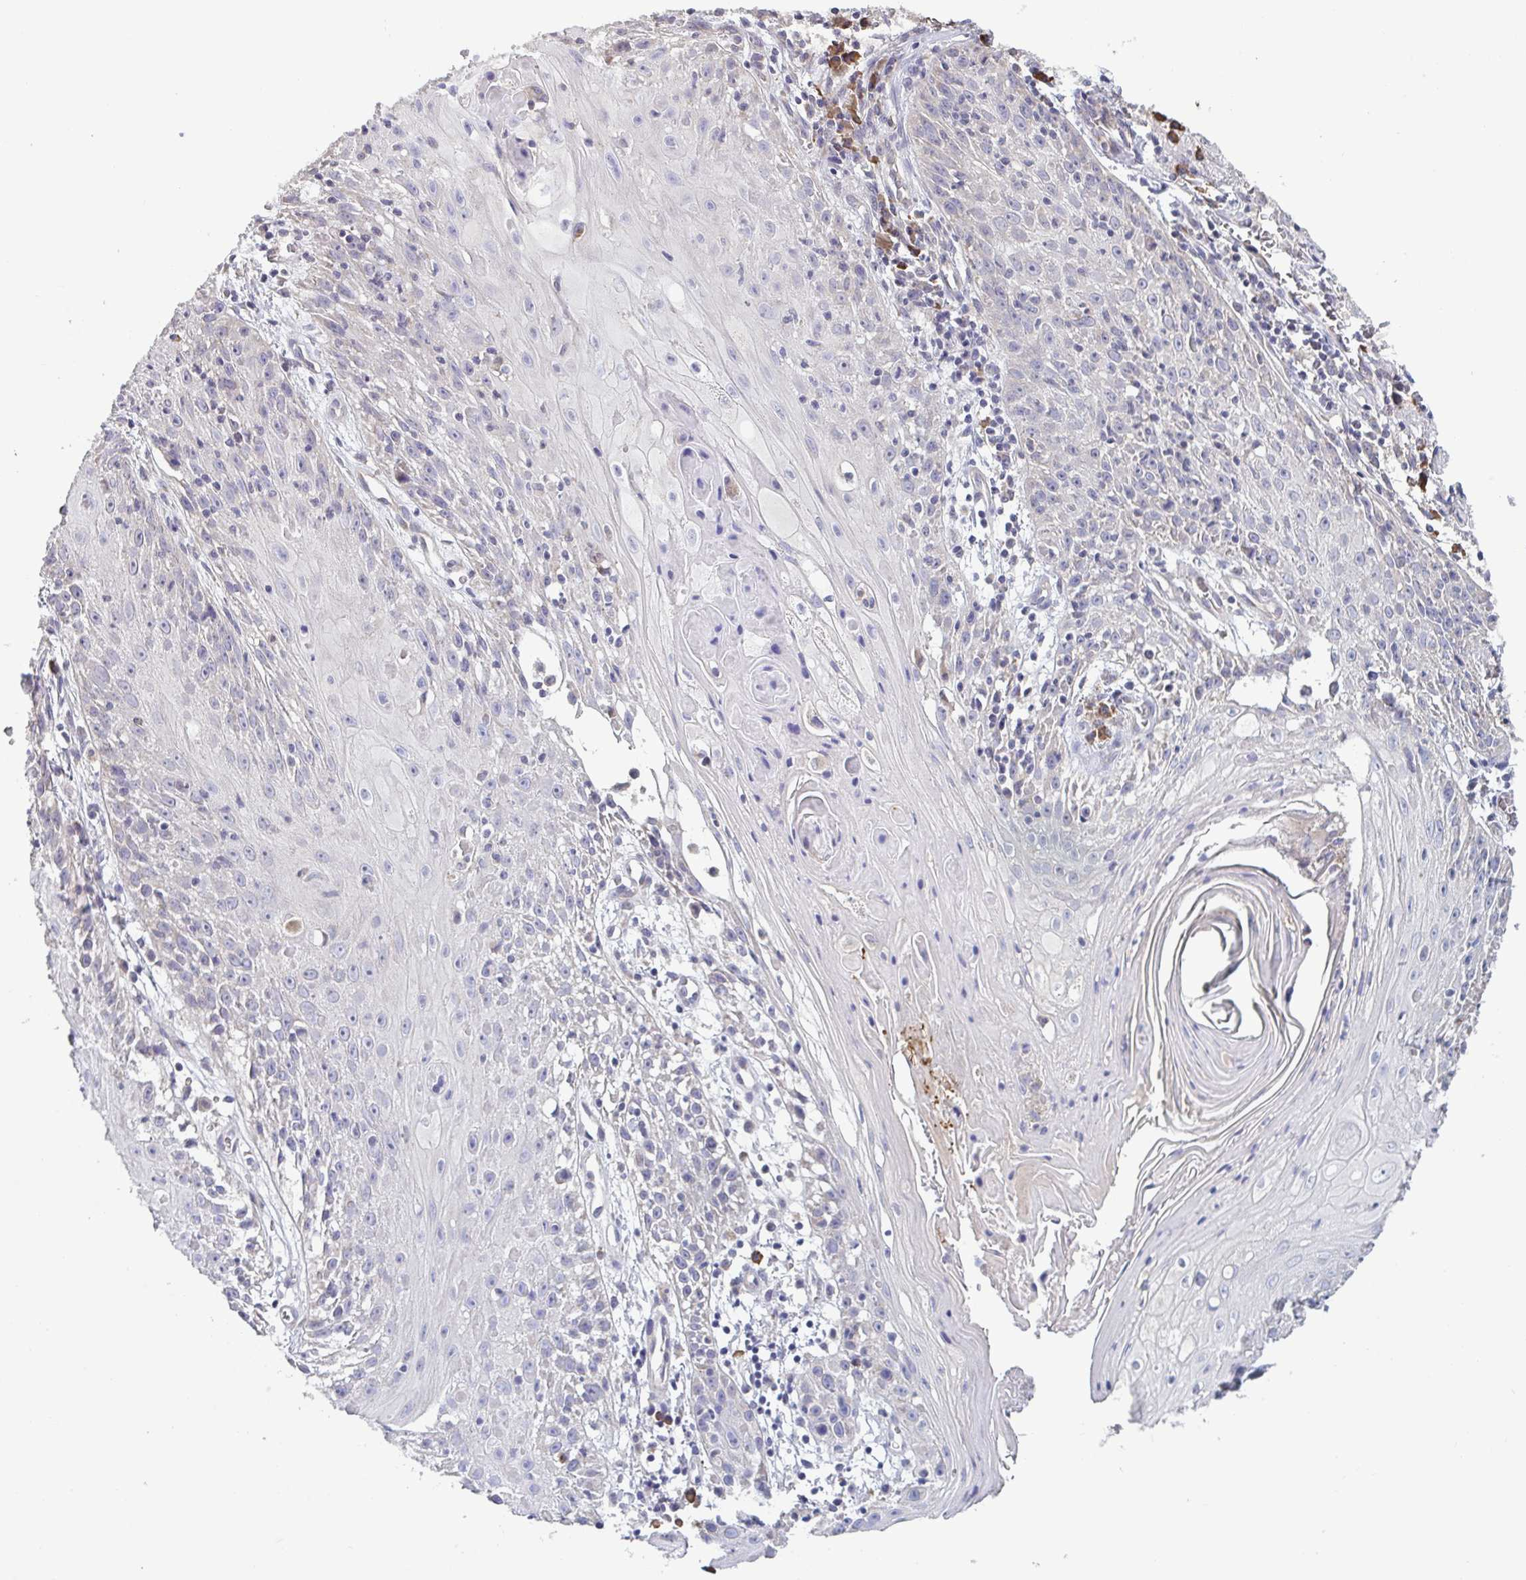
{"staining": {"intensity": "negative", "quantity": "none", "location": "none"}, "tissue": "skin cancer", "cell_type": "Tumor cells", "image_type": "cancer", "snomed": [{"axis": "morphology", "description": "Squamous cell carcinoma, NOS"}, {"axis": "topography", "description": "Skin"}, {"axis": "topography", "description": "Vulva"}], "caption": "IHC photomicrograph of neoplastic tissue: squamous cell carcinoma (skin) stained with DAB (3,3'-diaminobenzidine) exhibits no significant protein staining in tumor cells. (Stains: DAB immunohistochemistry (IHC) with hematoxylin counter stain, Microscopy: brightfield microscopy at high magnification).", "gene": "CD1E", "patient": {"sex": "female", "age": 76}}